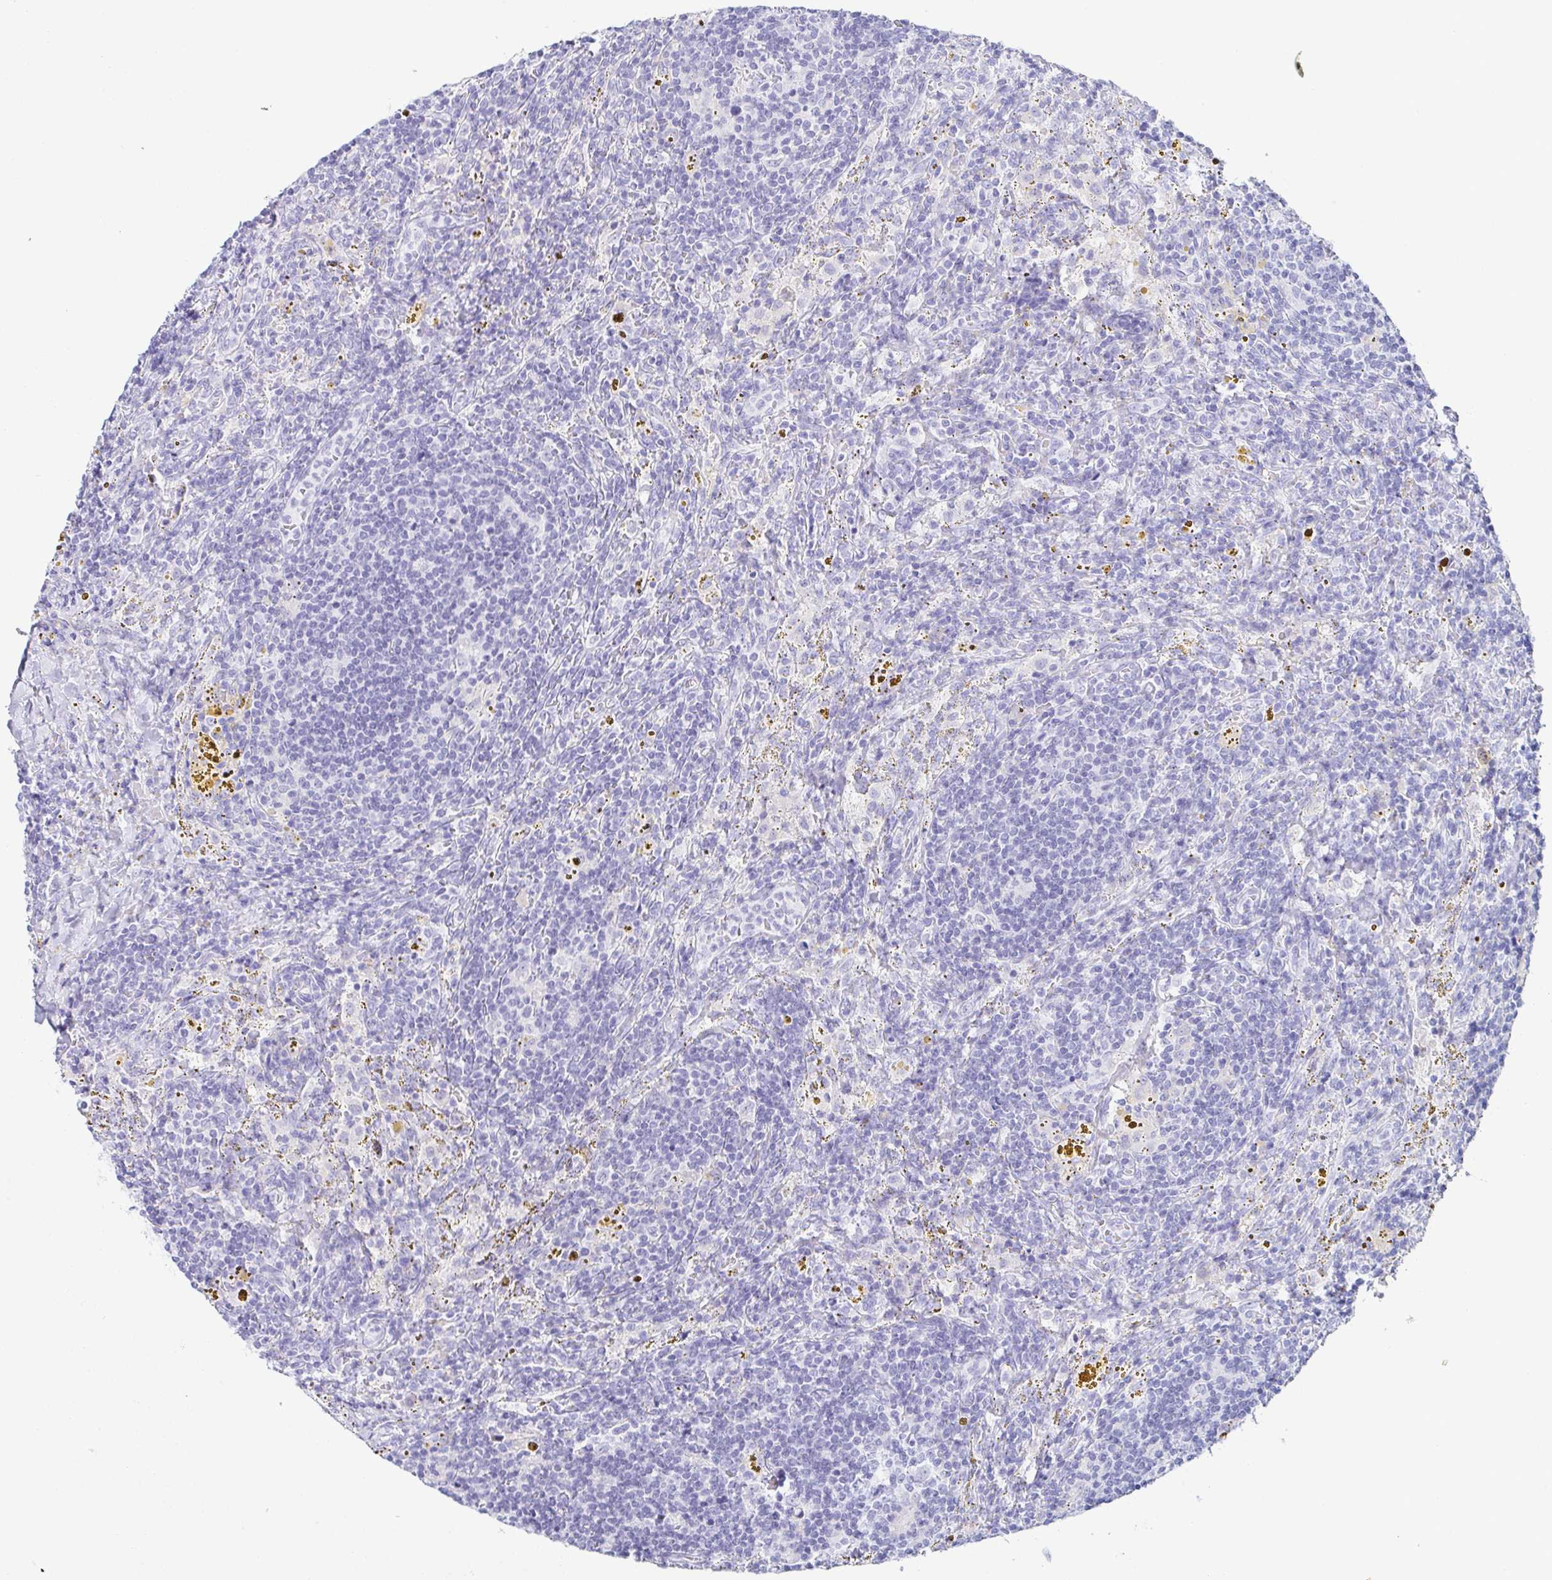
{"staining": {"intensity": "negative", "quantity": "none", "location": "none"}, "tissue": "lymphoma", "cell_type": "Tumor cells", "image_type": "cancer", "snomed": [{"axis": "morphology", "description": "Malignant lymphoma, non-Hodgkin's type, Low grade"}, {"axis": "topography", "description": "Spleen"}], "caption": "This is an immunohistochemistry (IHC) image of lymphoma. There is no staining in tumor cells.", "gene": "ZG16B", "patient": {"sex": "female", "age": 70}}